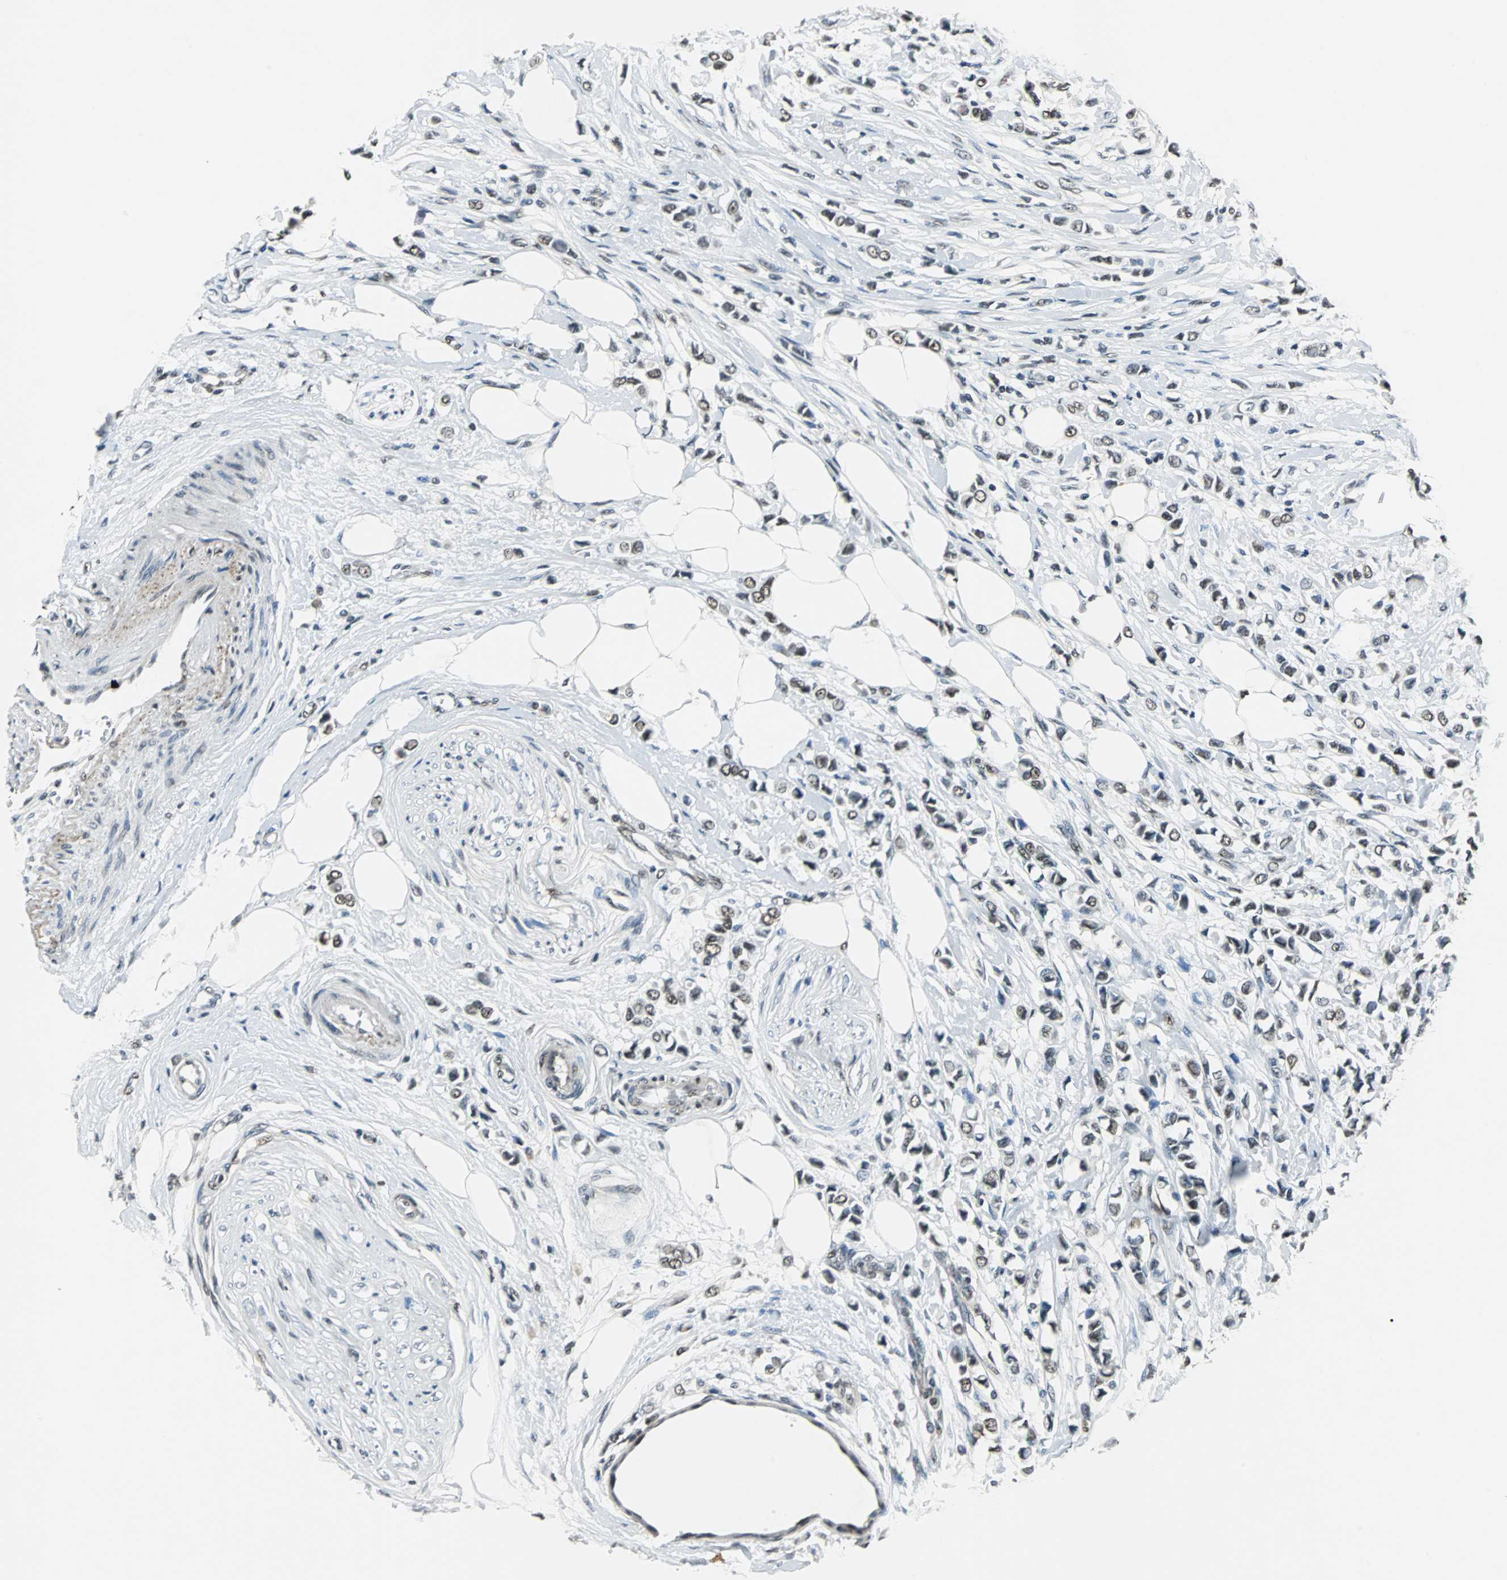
{"staining": {"intensity": "moderate", "quantity": ">75%", "location": "nuclear"}, "tissue": "breast cancer", "cell_type": "Tumor cells", "image_type": "cancer", "snomed": [{"axis": "morphology", "description": "Lobular carcinoma"}, {"axis": "topography", "description": "Breast"}], "caption": "Immunohistochemistry (IHC) (DAB) staining of human breast lobular carcinoma demonstrates moderate nuclear protein positivity in about >75% of tumor cells.", "gene": "RBM14", "patient": {"sex": "female", "age": 51}}